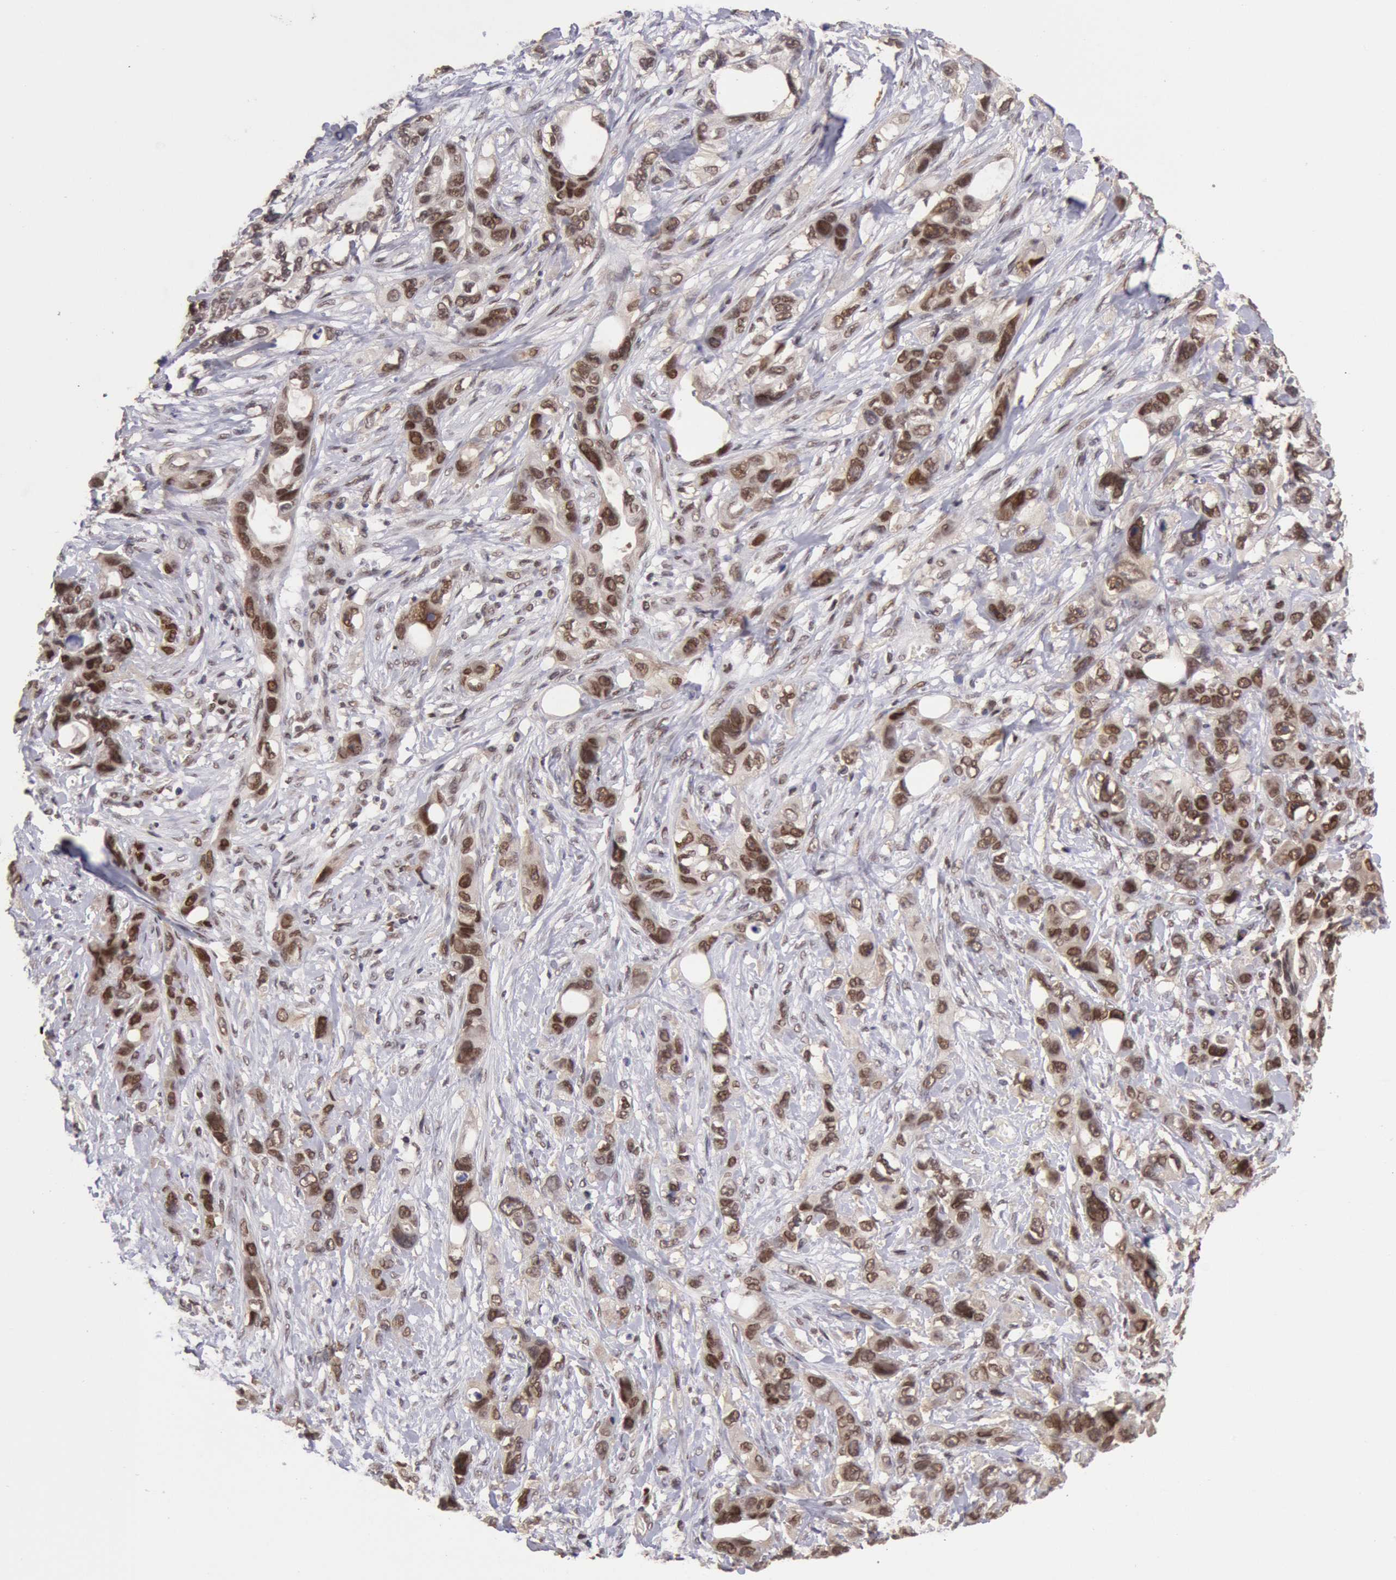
{"staining": {"intensity": "moderate", "quantity": ">75%", "location": "nuclear"}, "tissue": "stomach cancer", "cell_type": "Tumor cells", "image_type": "cancer", "snomed": [{"axis": "morphology", "description": "Adenocarcinoma, NOS"}, {"axis": "topography", "description": "Stomach, upper"}], "caption": "A micrograph of human stomach cancer stained for a protein exhibits moderate nuclear brown staining in tumor cells.", "gene": "CDKN2B", "patient": {"sex": "male", "age": 47}}